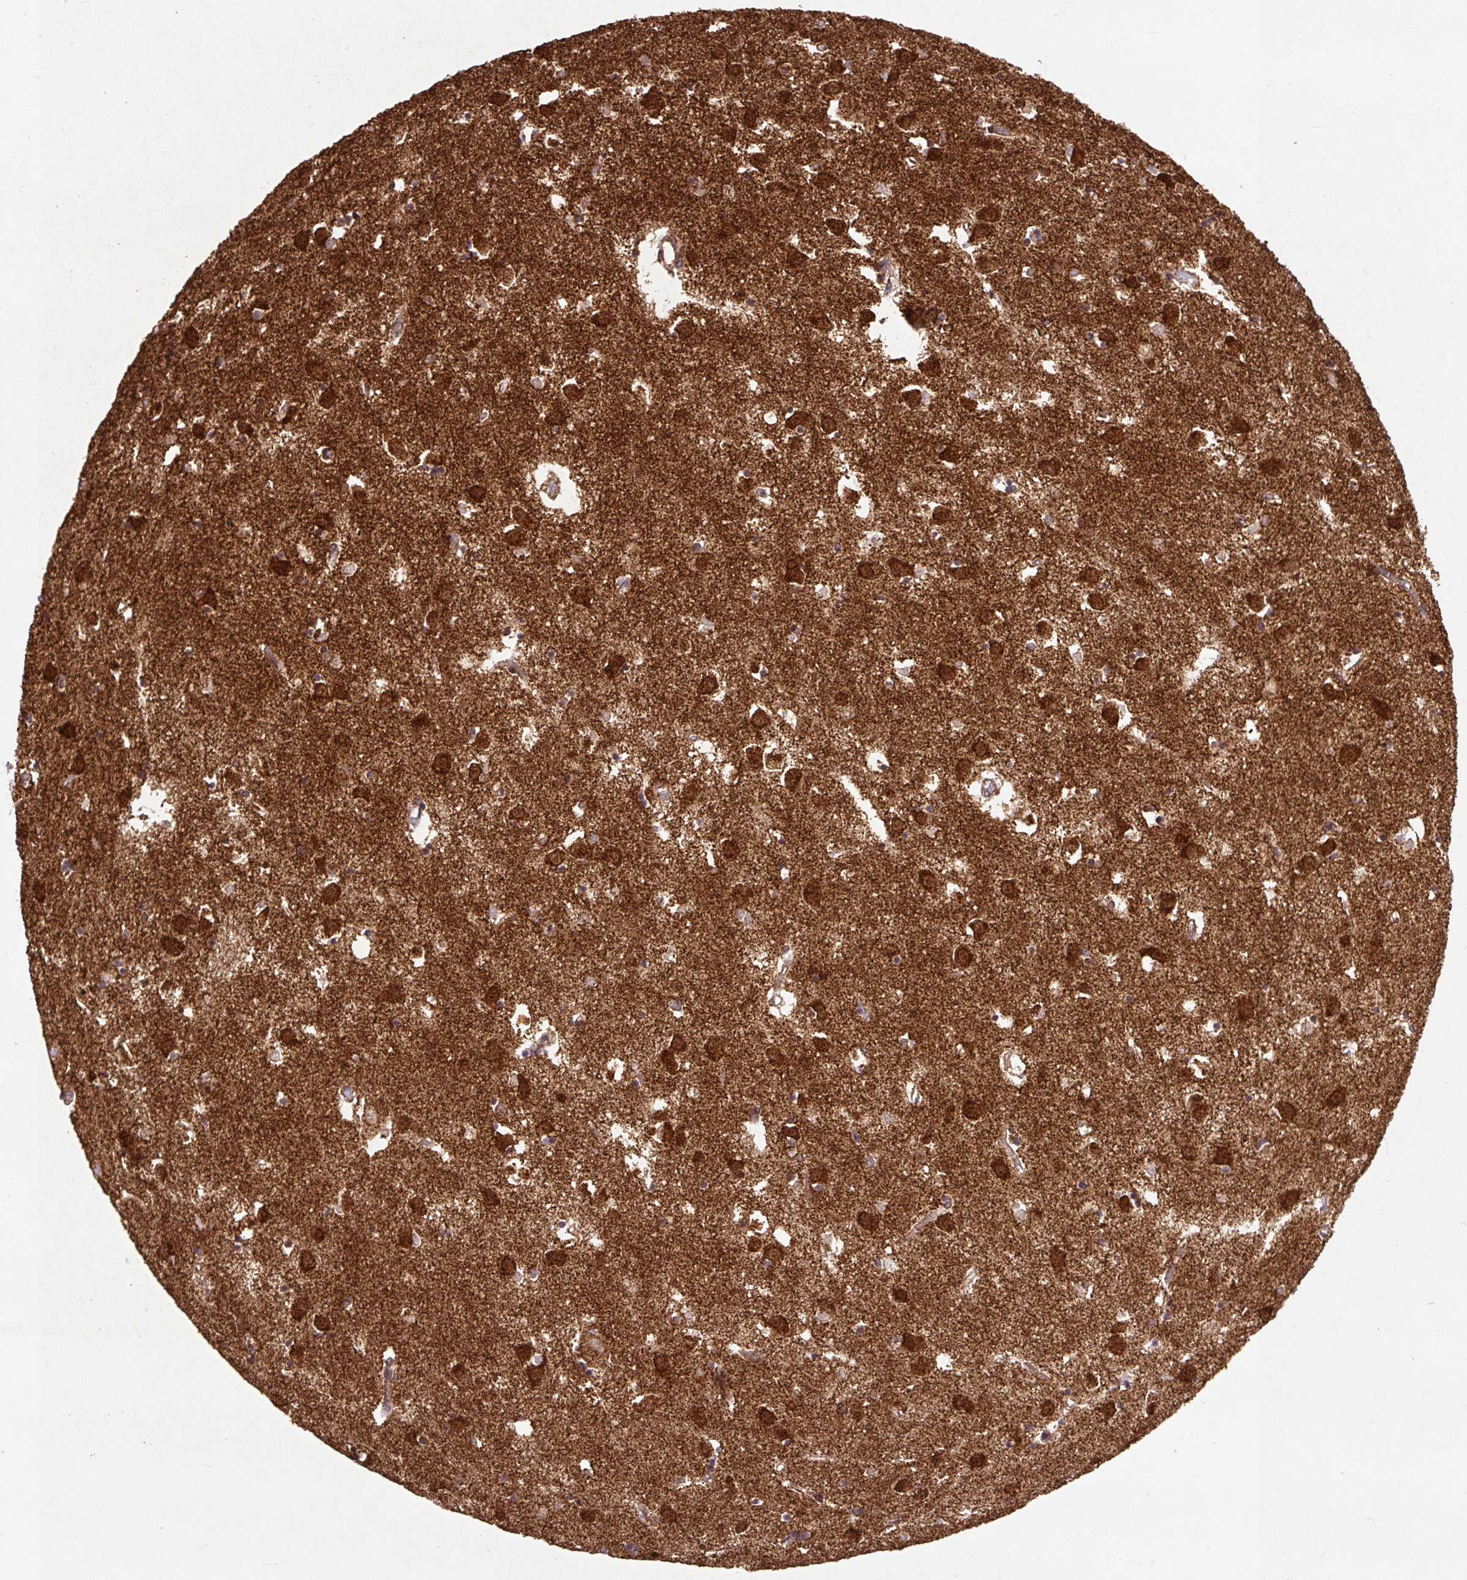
{"staining": {"intensity": "moderate", "quantity": "<25%", "location": "cytoplasmic/membranous,nuclear"}, "tissue": "caudate", "cell_type": "Glial cells", "image_type": "normal", "snomed": [{"axis": "morphology", "description": "Normal tissue, NOS"}, {"axis": "topography", "description": "Lateral ventricle wall"}], "caption": "Caudate stained for a protein (brown) reveals moderate cytoplasmic/membranous,nuclear positive expression in about <25% of glial cells.", "gene": "ATP5F1A", "patient": {"sex": "male", "age": 70}}